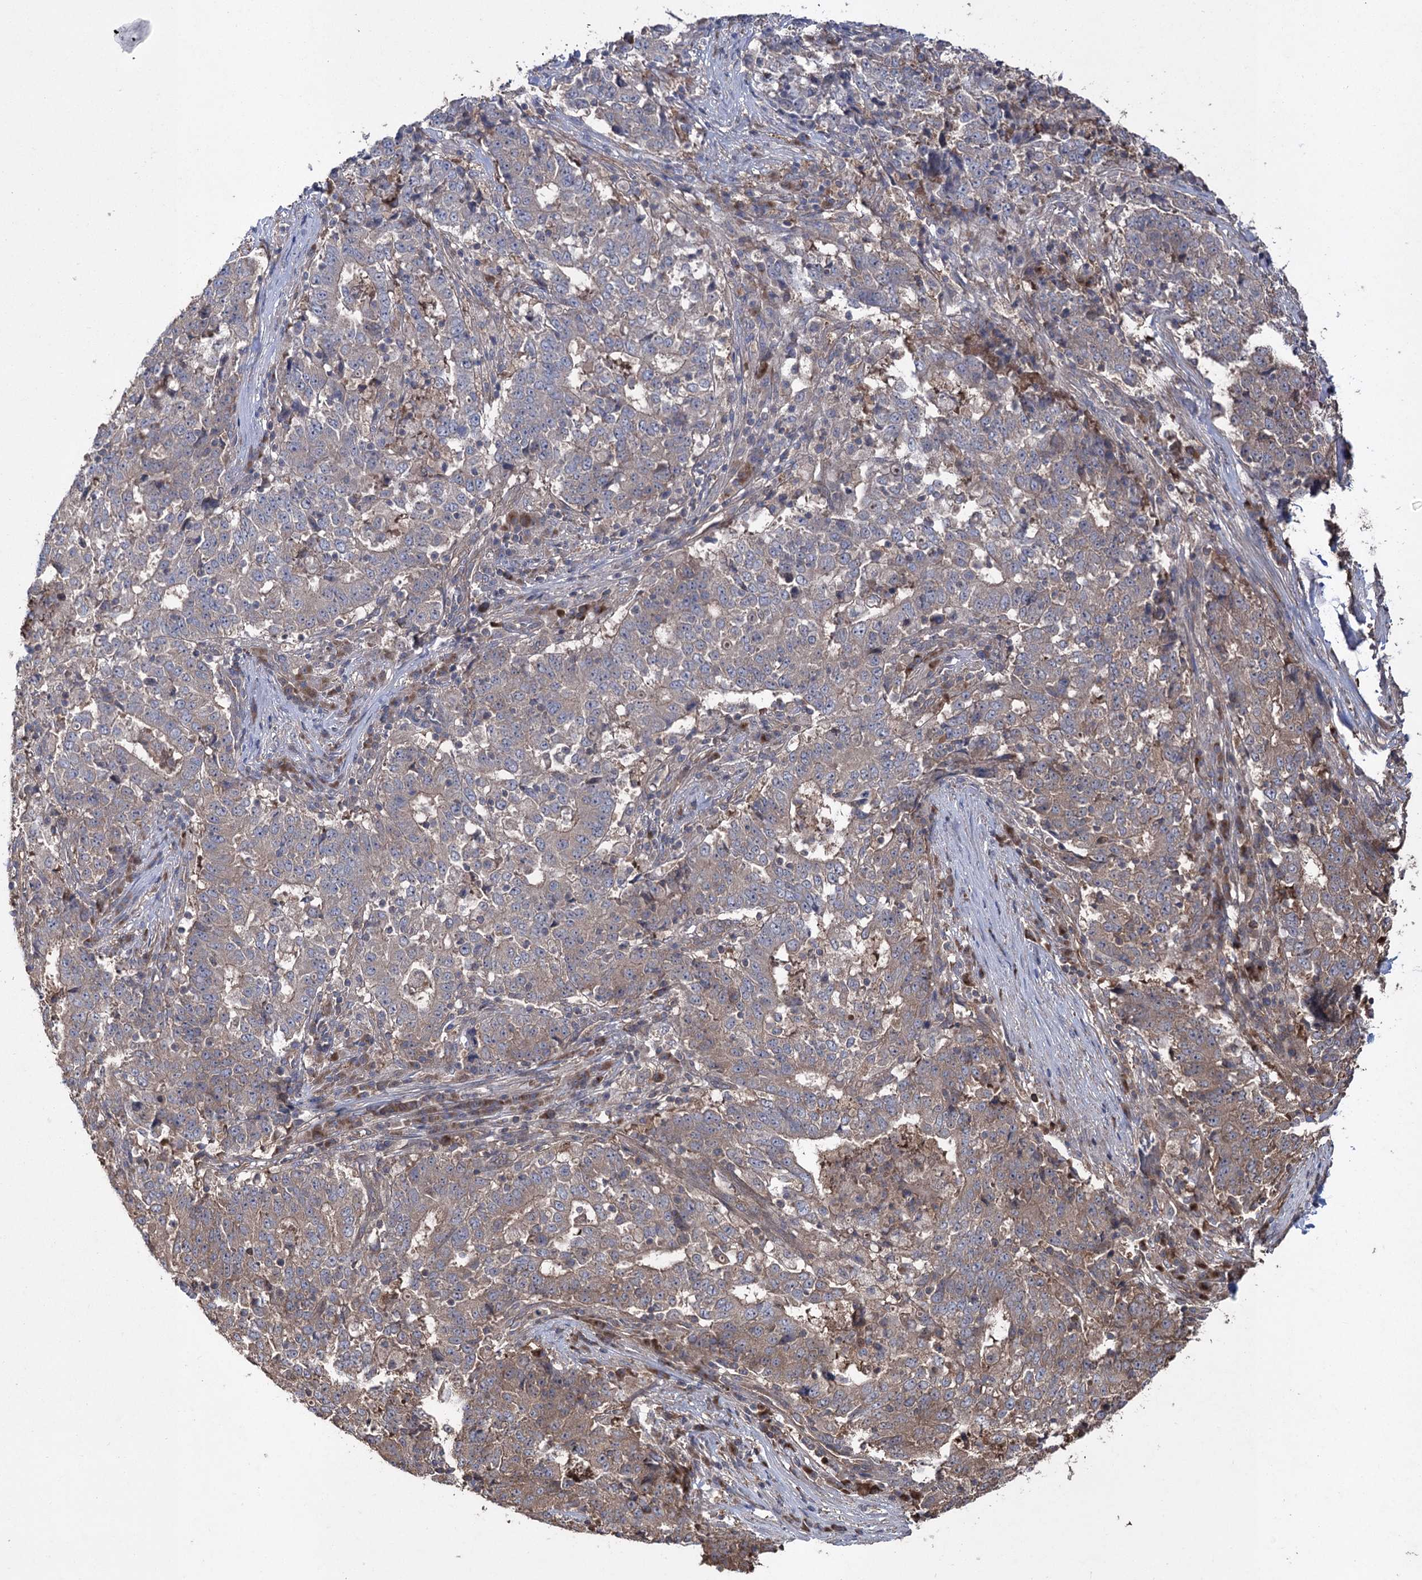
{"staining": {"intensity": "weak", "quantity": "<25%", "location": "cytoplasmic/membranous"}, "tissue": "stomach cancer", "cell_type": "Tumor cells", "image_type": "cancer", "snomed": [{"axis": "morphology", "description": "Adenocarcinoma, NOS"}, {"axis": "topography", "description": "Stomach"}], "caption": "This is an immunohistochemistry image of human adenocarcinoma (stomach). There is no expression in tumor cells.", "gene": "LARS2", "patient": {"sex": "male", "age": 59}}